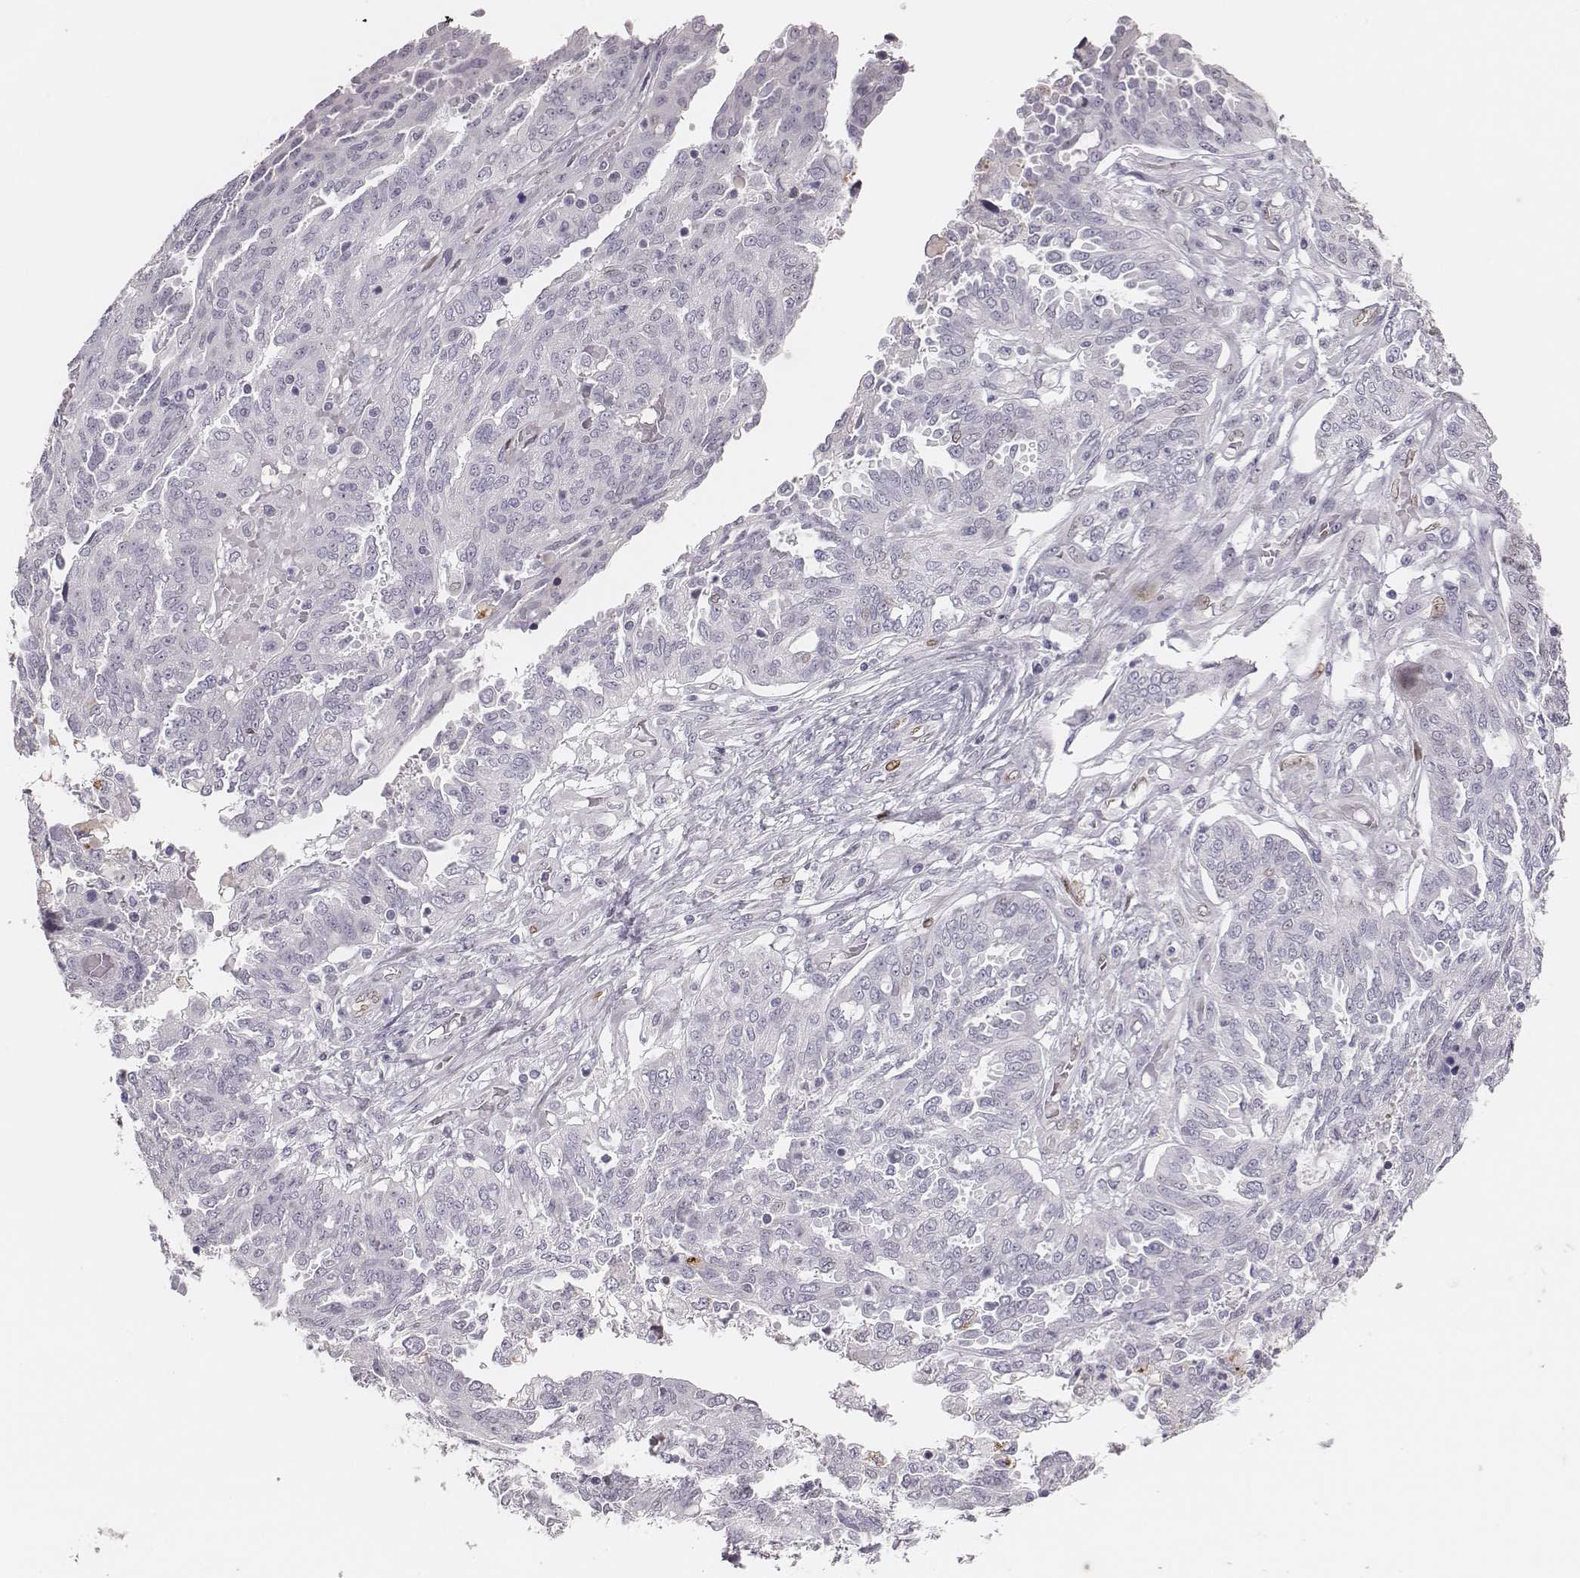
{"staining": {"intensity": "negative", "quantity": "none", "location": "none"}, "tissue": "ovarian cancer", "cell_type": "Tumor cells", "image_type": "cancer", "snomed": [{"axis": "morphology", "description": "Cystadenocarcinoma, serous, NOS"}, {"axis": "topography", "description": "Ovary"}], "caption": "Immunohistochemical staining of human serous cystadenocarcinoma (ovarian) exhibits no significant expression in tumor cells.", "gene": "ADGRF4", "patient": {"sex": "female", "age": 67}}